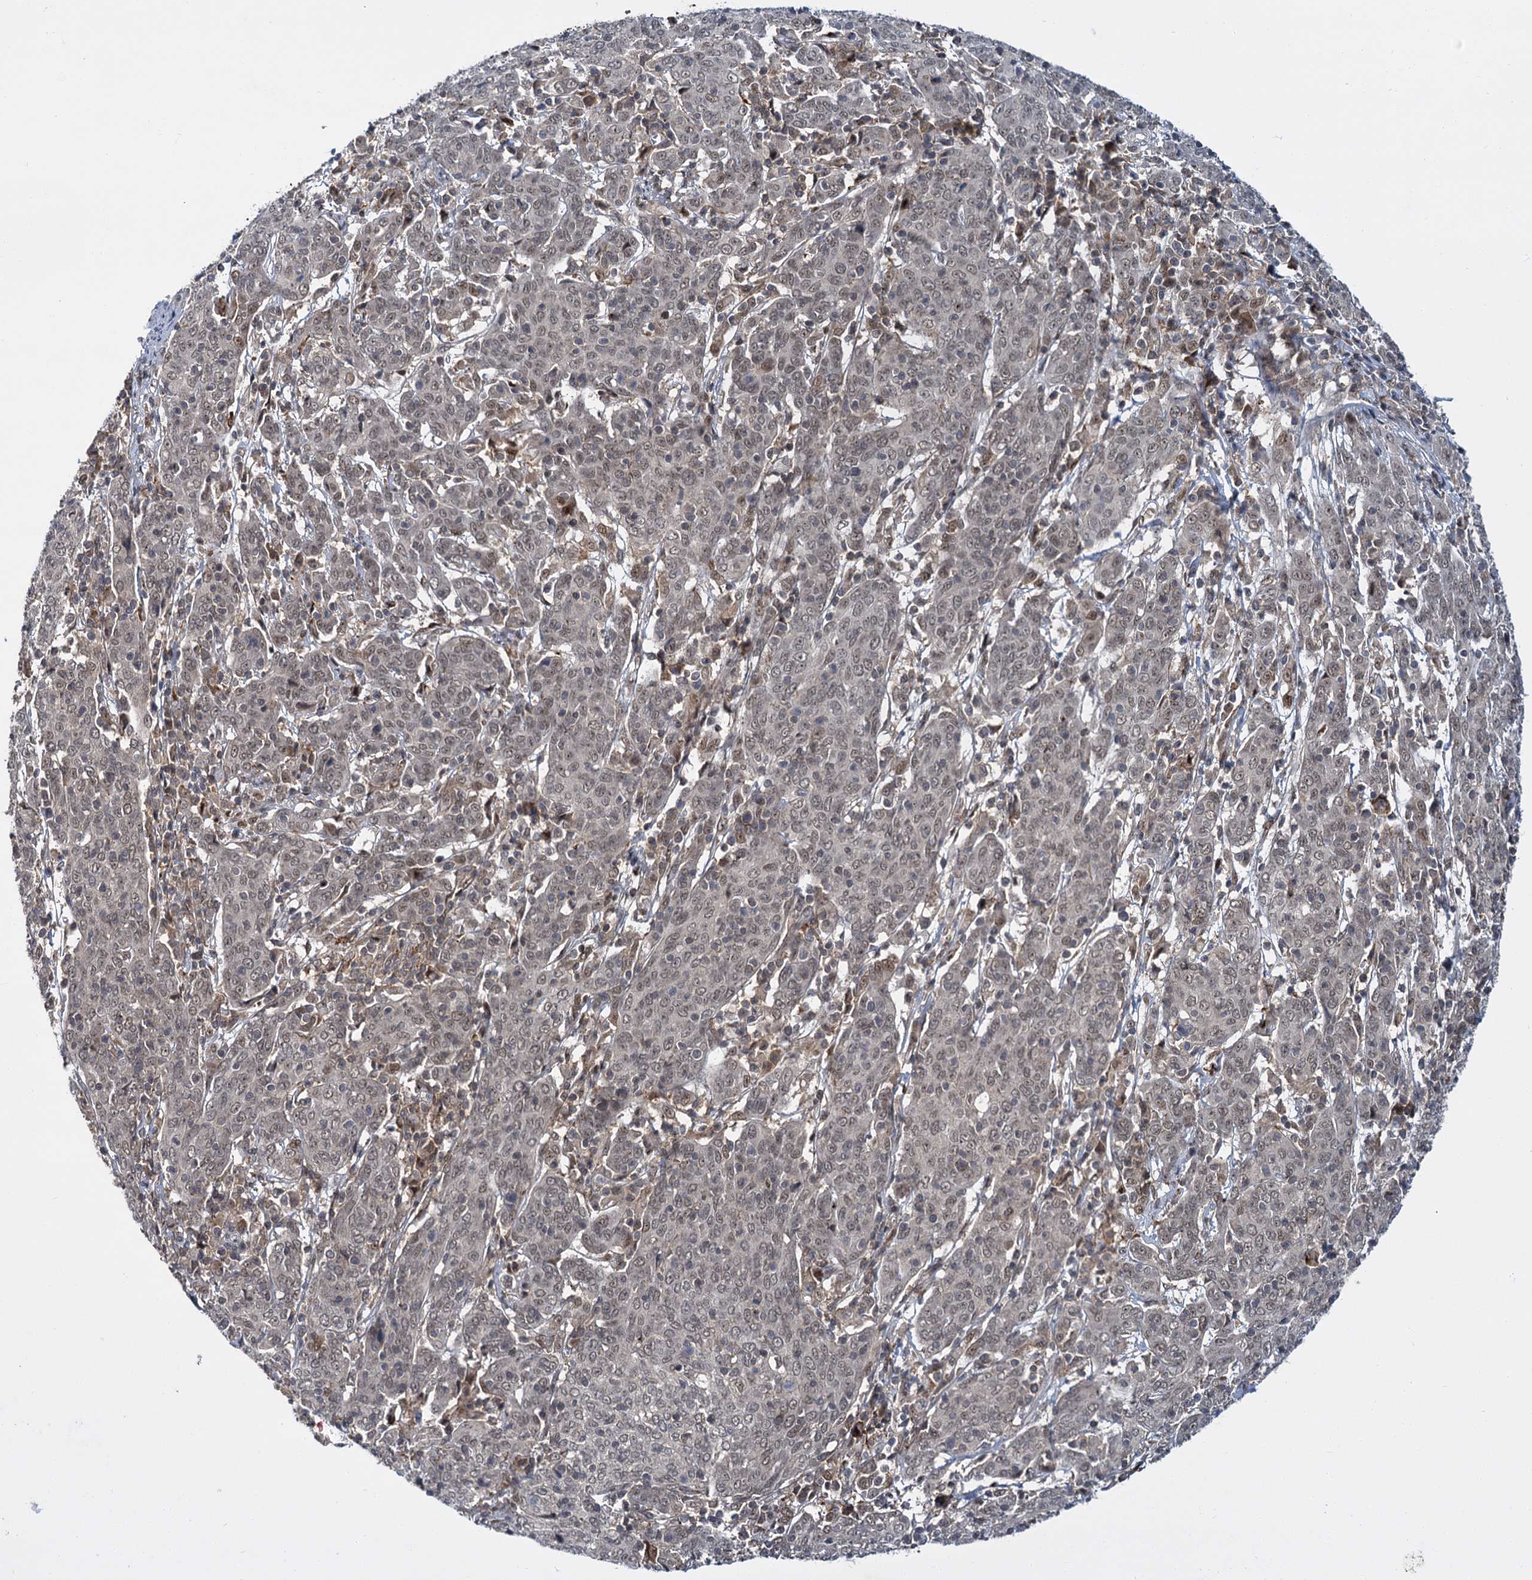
{"staining": {"intensity": "weak", "quantity": ">75%", "location": "nuclear"}, "tissue": "cervical cancer", "cell_type": "Tumor cells", "image_type": "cancer", "snomed": [{"axis": "morphology", "description": "Squamous cell carcinoma, NOS"}, {"axis": "topography", "description": "Cervix"}], "caption": "This is an image of immunohistochemistry staining of cervical squamous cell carcinoma, which shows weak staining in the nuclear of tumor cells.", "gene": "MBD6", "patient": {"sex": "female", "age": 67}}